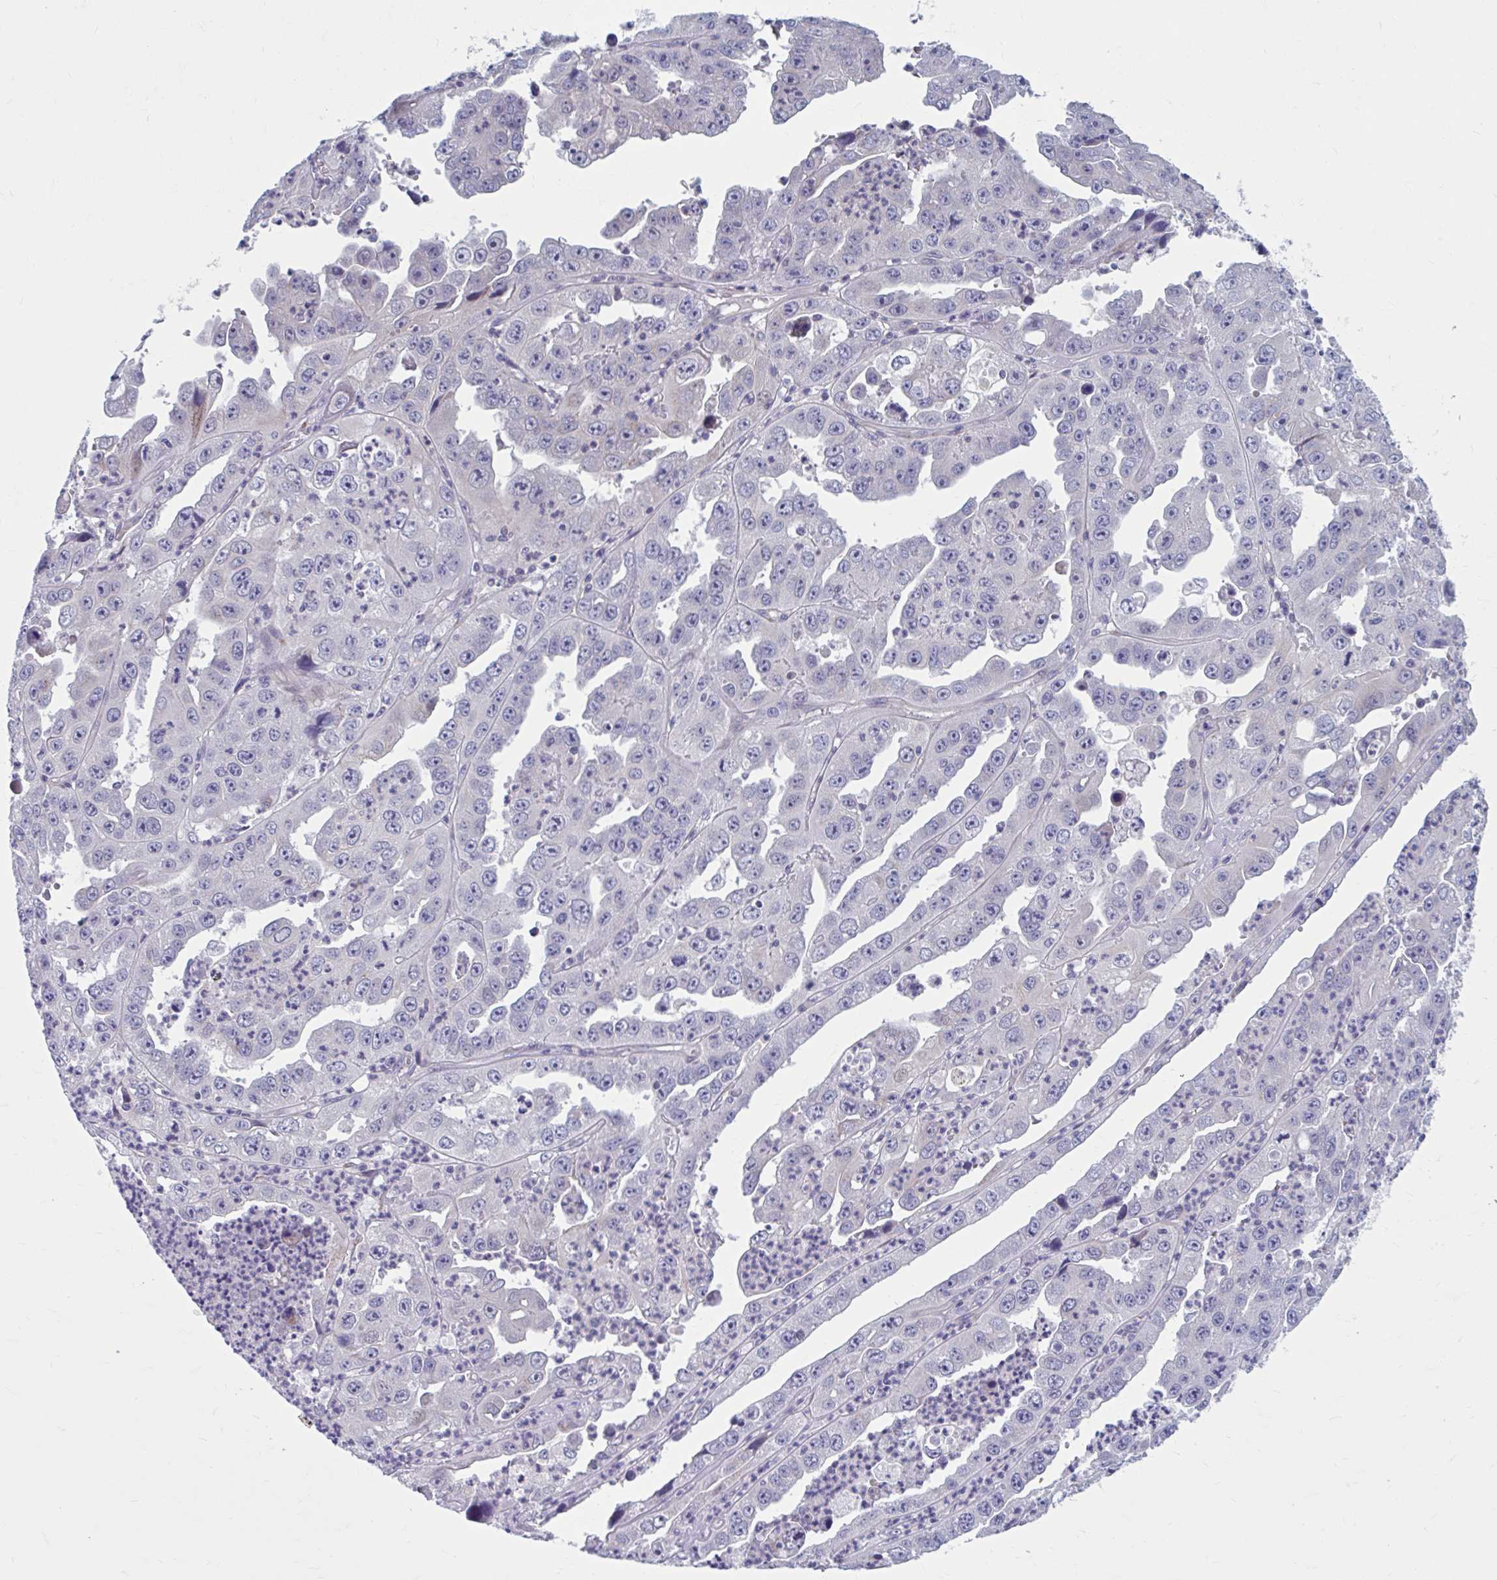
{"staining": {"intensity": "negative", "quantity": "none", "location": "none"}, "tissue": "endometrial cancer", "cell_type": "Tumor cells", "image_type": "cancer", "snomed": [{"axis": "morphology", "description": "Adenocarcinoma, NOS"}, {"axis": "topography", "description": "Uterus"}], "caption": "Tumor cells are negative for brown protein staining in endometrial cancer (adenocarcinoma). Brightfield microscopy of immunohistochemistry (IHC) stained with DAB (3,3'-diaminobenzidine) (brown) and hematoxylin (blue), captured at high magnification.", "gene": "CHST3", "patient": {"sex": "female", "age": 62}}